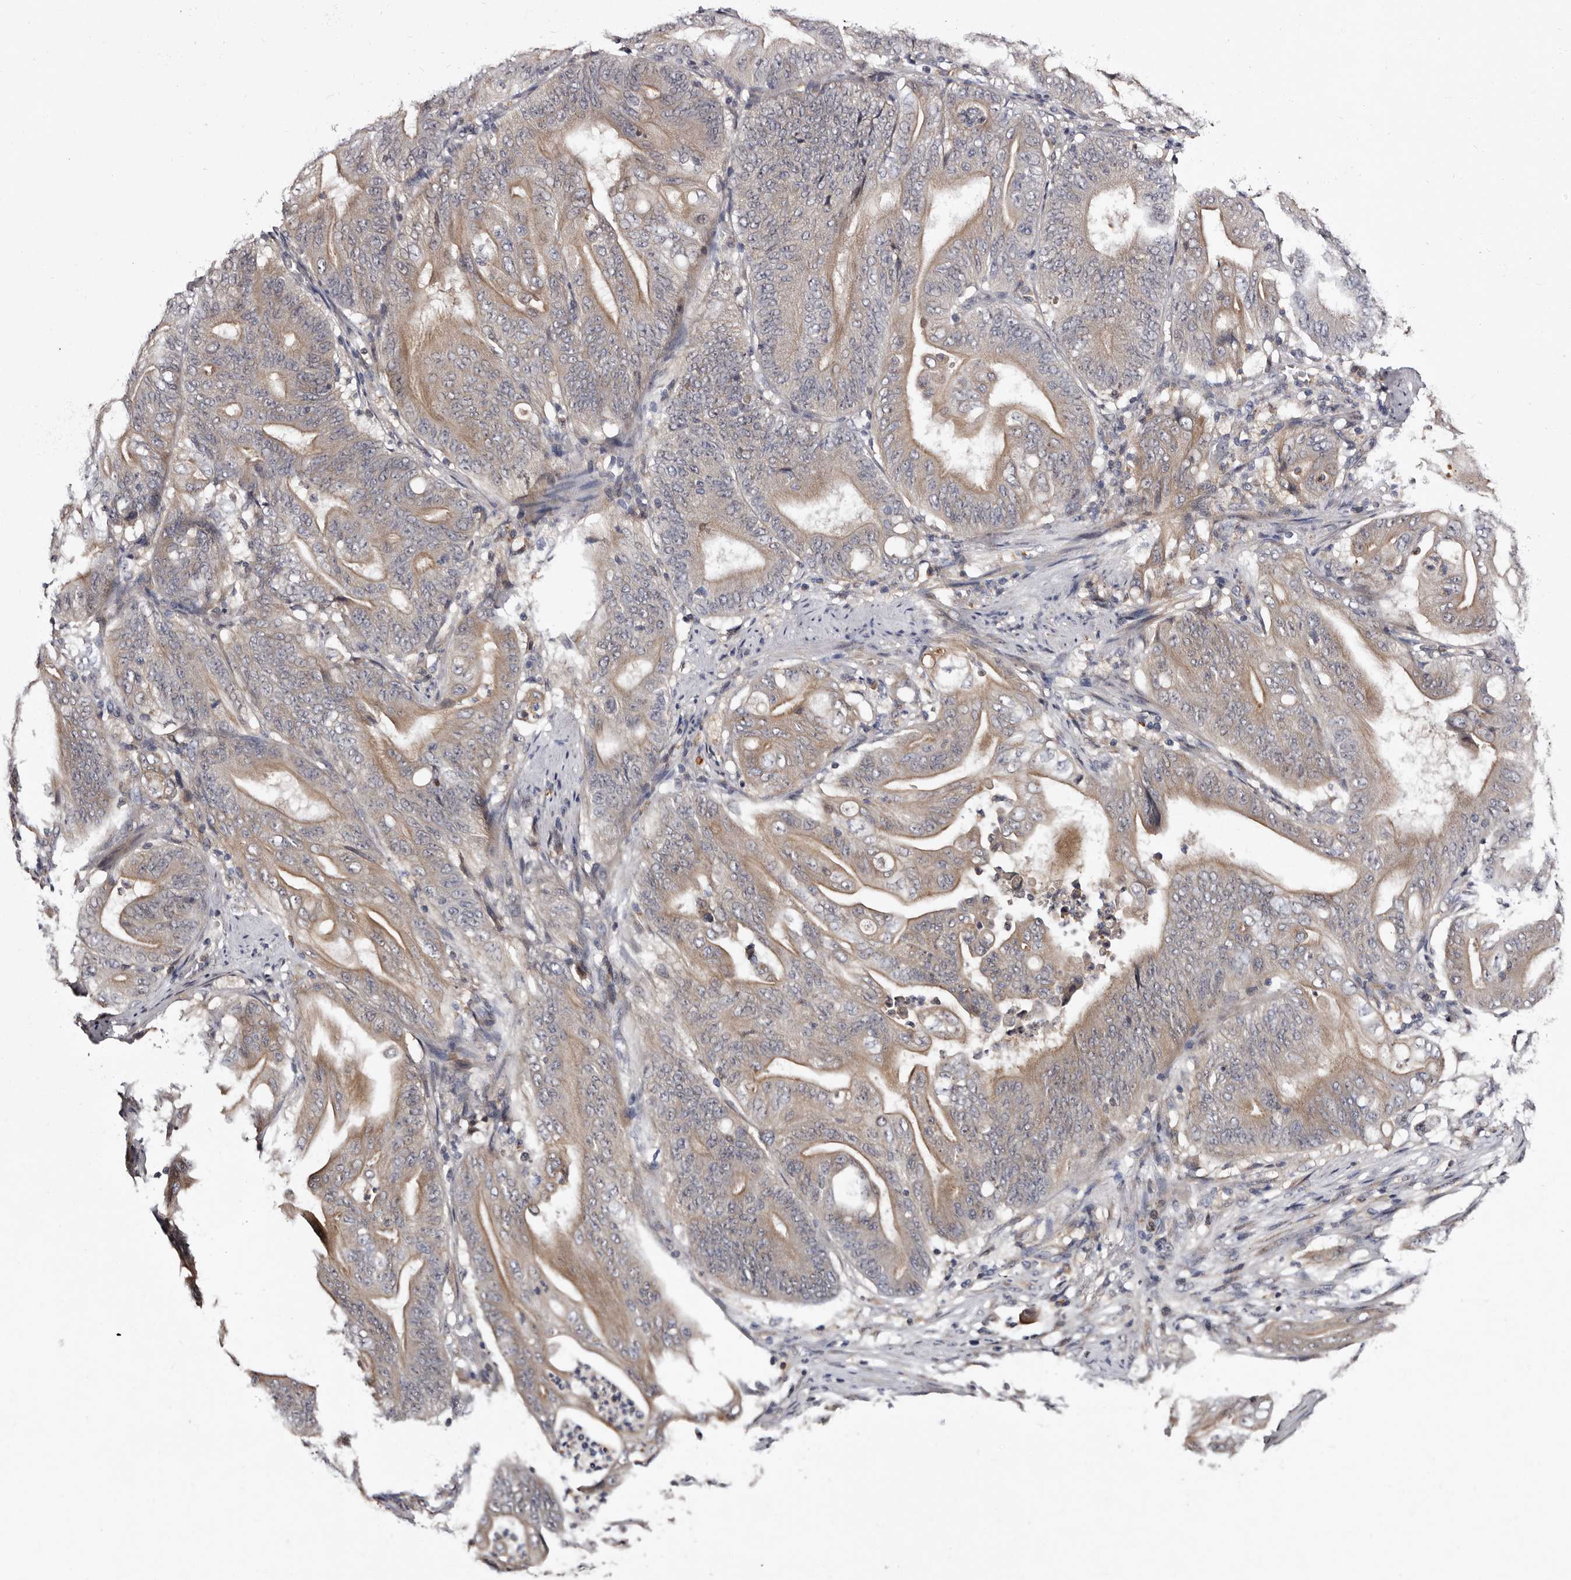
{"staining": {"intensity": "weak", "quantity": ">75%", "location": "cytoplasmic/membranous"}, "tissue": "stomach cancer", "cell_type": "Tumor cells", "image_type": "cancer", "snomed": [{"axis": "morphology", "description": "Adenocarcinoma, NOS"}, {"axis": "topography", "description": "Stomach"}], "caption": "DAB immunohistochemical staining of human stomach cancer exhibits weak cytoplasmic/membranous protein positivity in approximately >75% of tumor cells.", "gene": "DNPH1", "patient": {"sex": "female", "age": 73}}